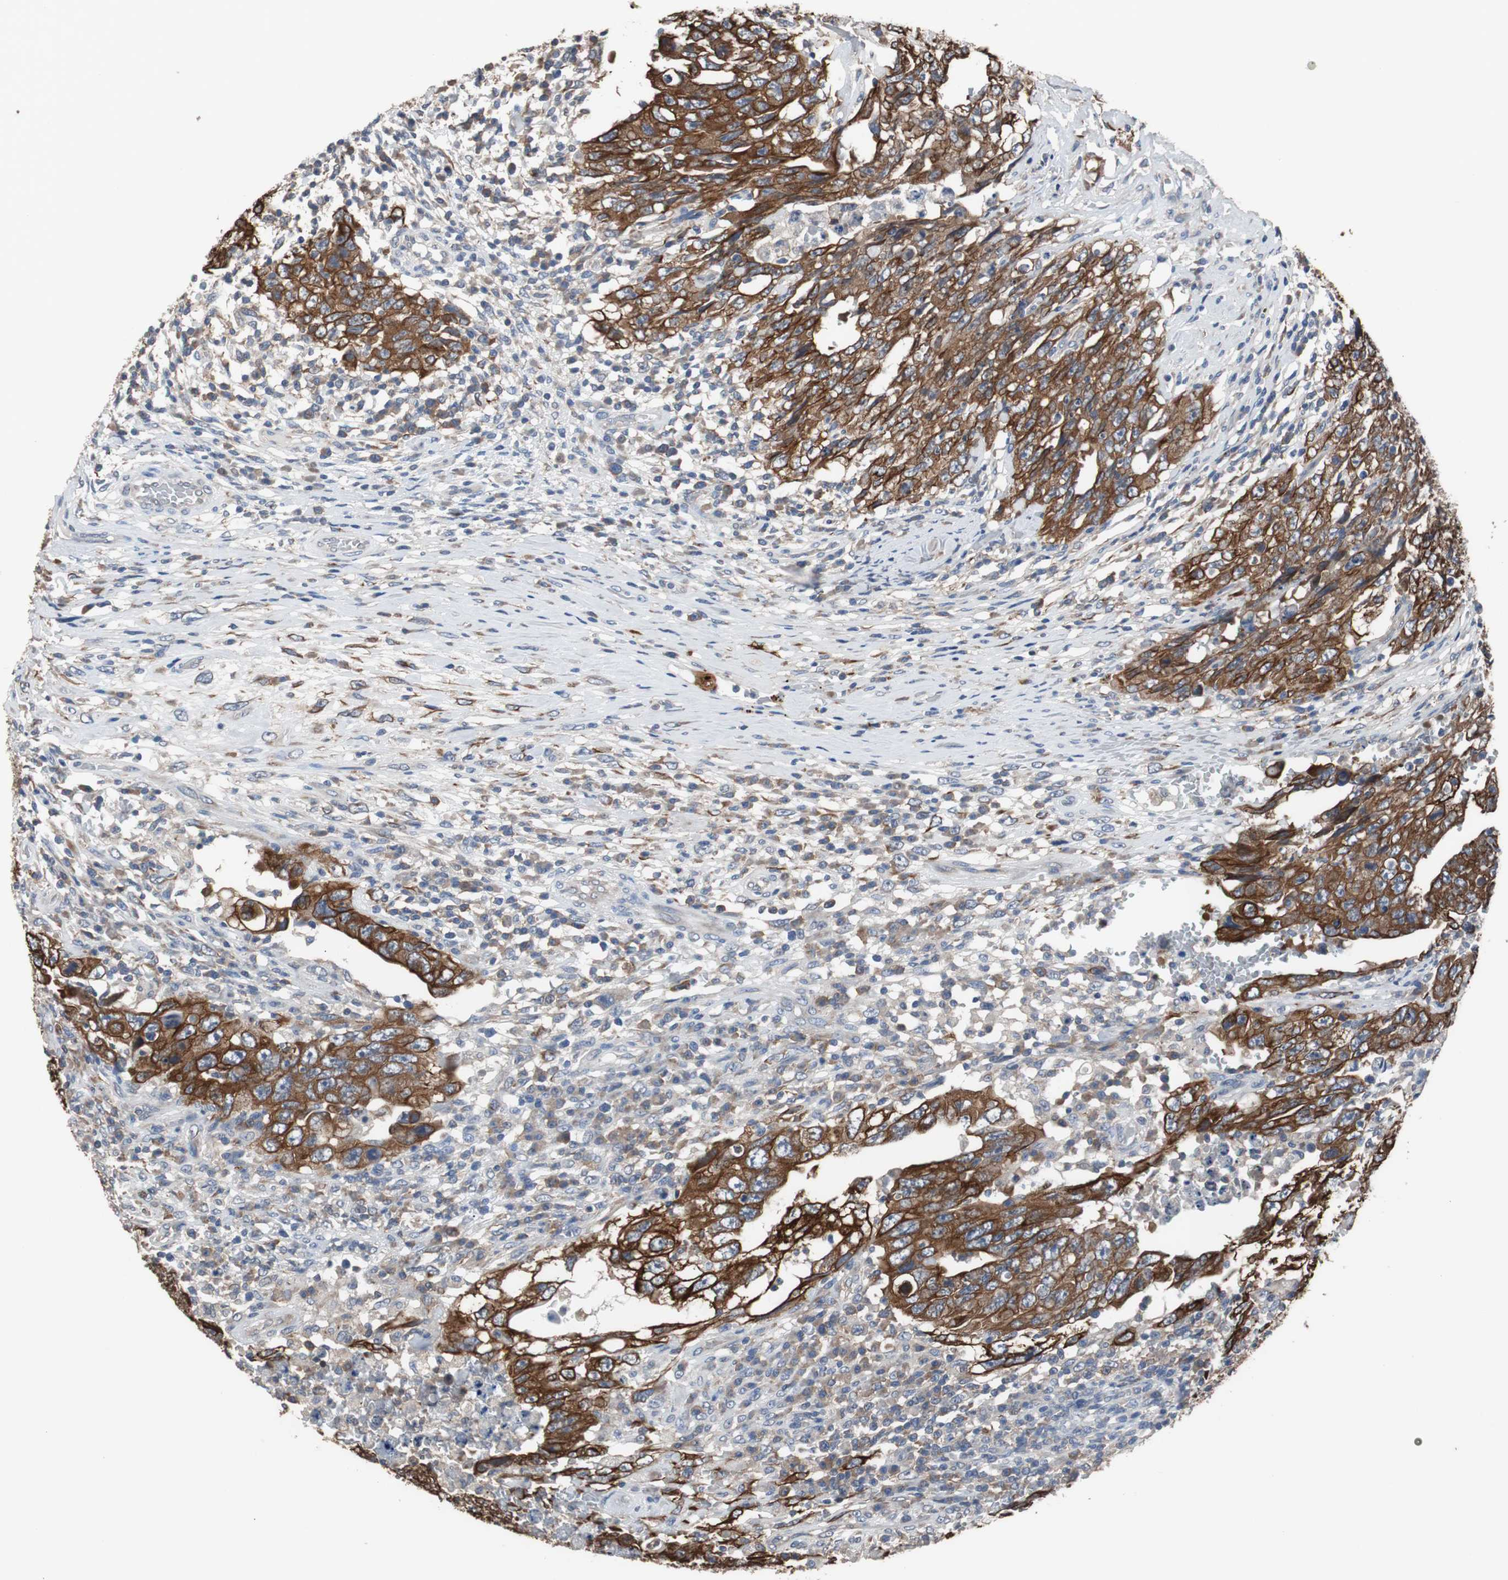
{"staining": {"intensity": "strong", "quantity": ">75%", "location": "cytoplasmic/membranous"}, "tissue": "testis cancer", "cell_type": "Tumor cells", "image_type": "cancer", "snomed": [{"axis": "morphology", "description": "Carcinoma, Embryonal, NOS"}, {"axis": "topography", "description": "Testis"}], "caption": "Testis cancer (embryonal carcinoma) stained with IHC demonstrates strong cytoplasmic/membranous positivity in approximately >75% of tumor cells. The staining was performed using DAB to visualize the protein expression in brown, while the nuclei were stained in blue with hematoxylin (Magnification: 20x).", "gene": "USP10", "patient": {"sex": "male", "age": 26}}